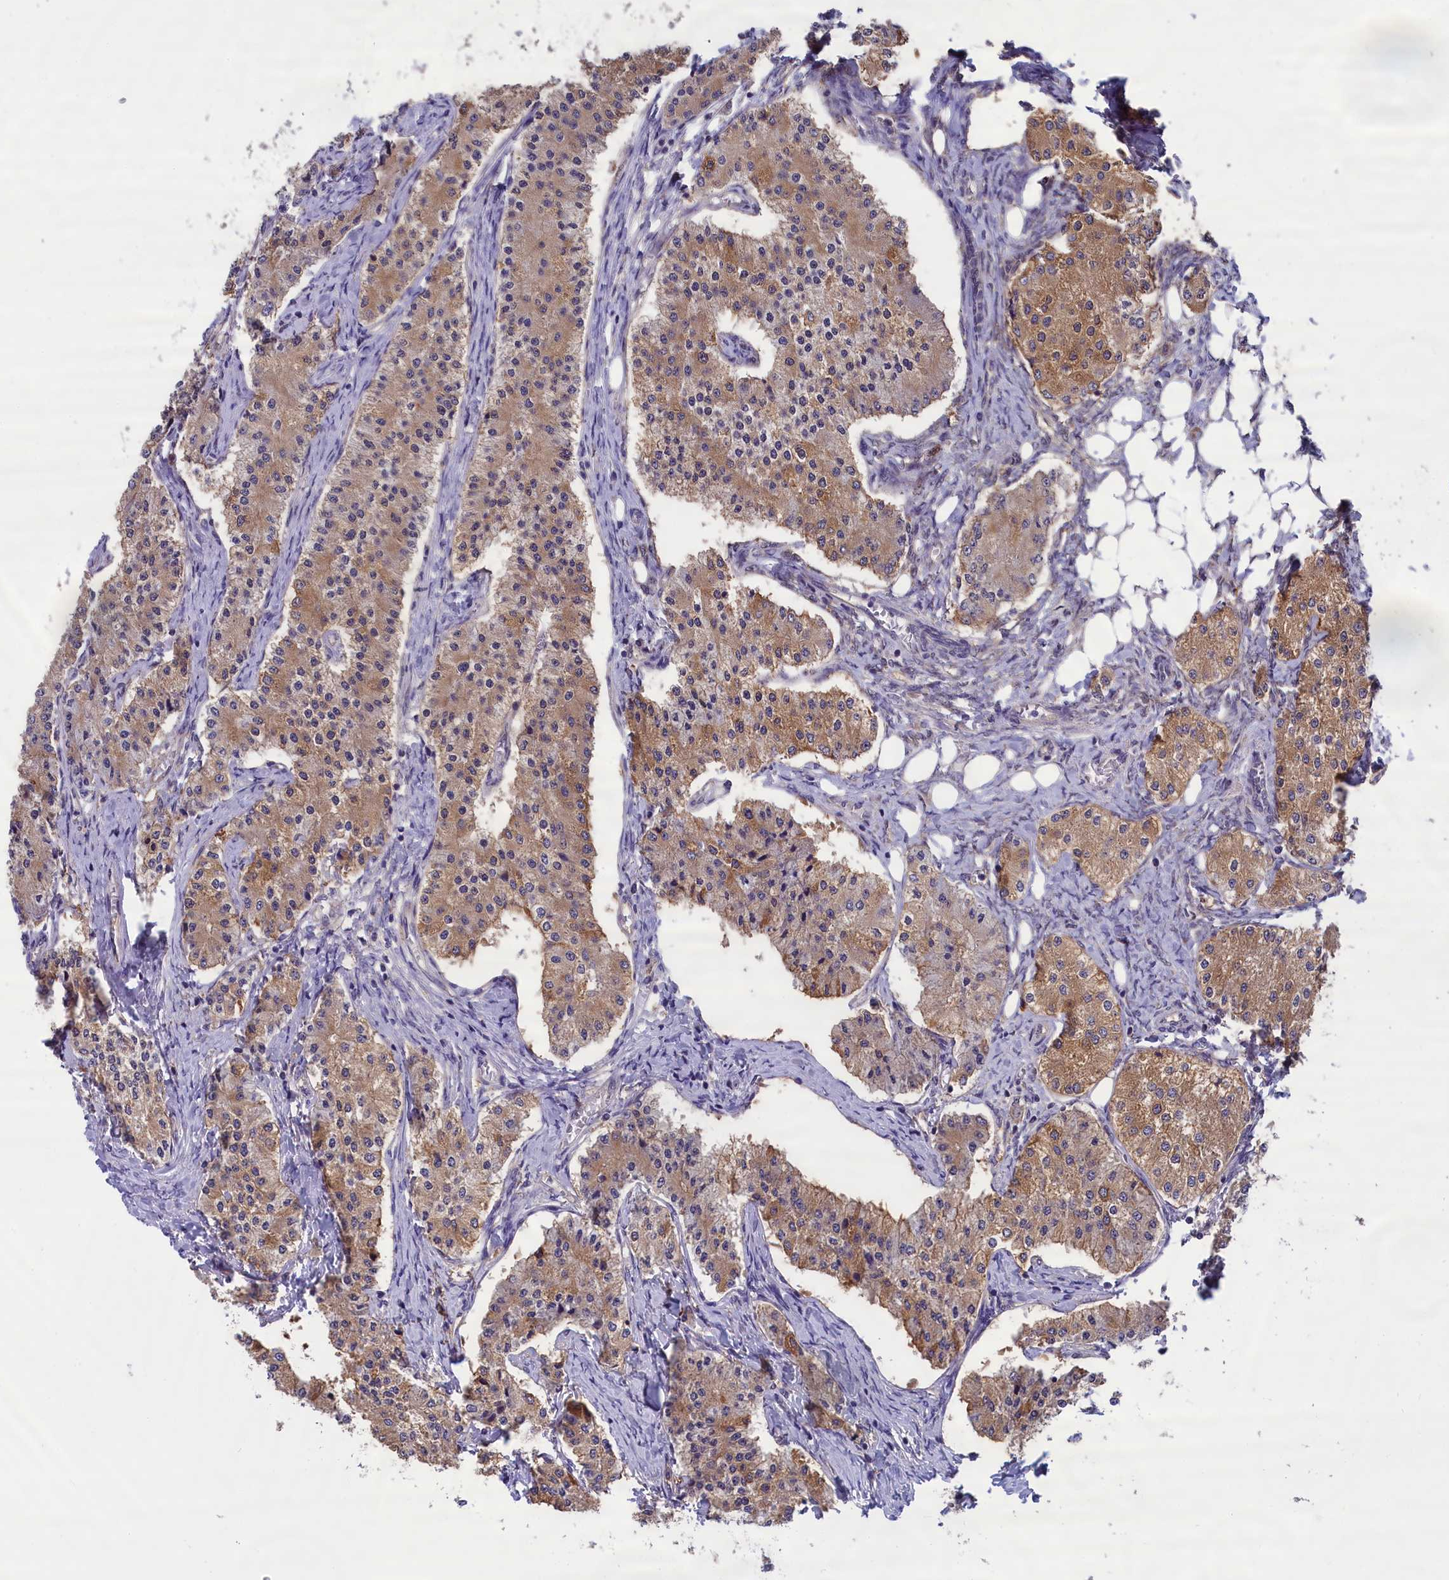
{"staining": {"intensity": "moderate", "quantity": "25%-75%", "location": "cytoplasmic/membranous"}, "tissue": "carcinoid", "cell_type": "Tumor cells", "image_type": "cancer", "snomed": [{"axis": "morphology", "description": "Carcinoid, malignant, NOS"}, {"axis": "topography", "description": "Colon"}], "caption": "Protein staining of carcinoid tissue shows moderate cytoplasmic/membranous staining in approximately 25%-75% of tumor cells.", "gene": "ABCC8", "patient": {"sex": "female", "age": 52}}